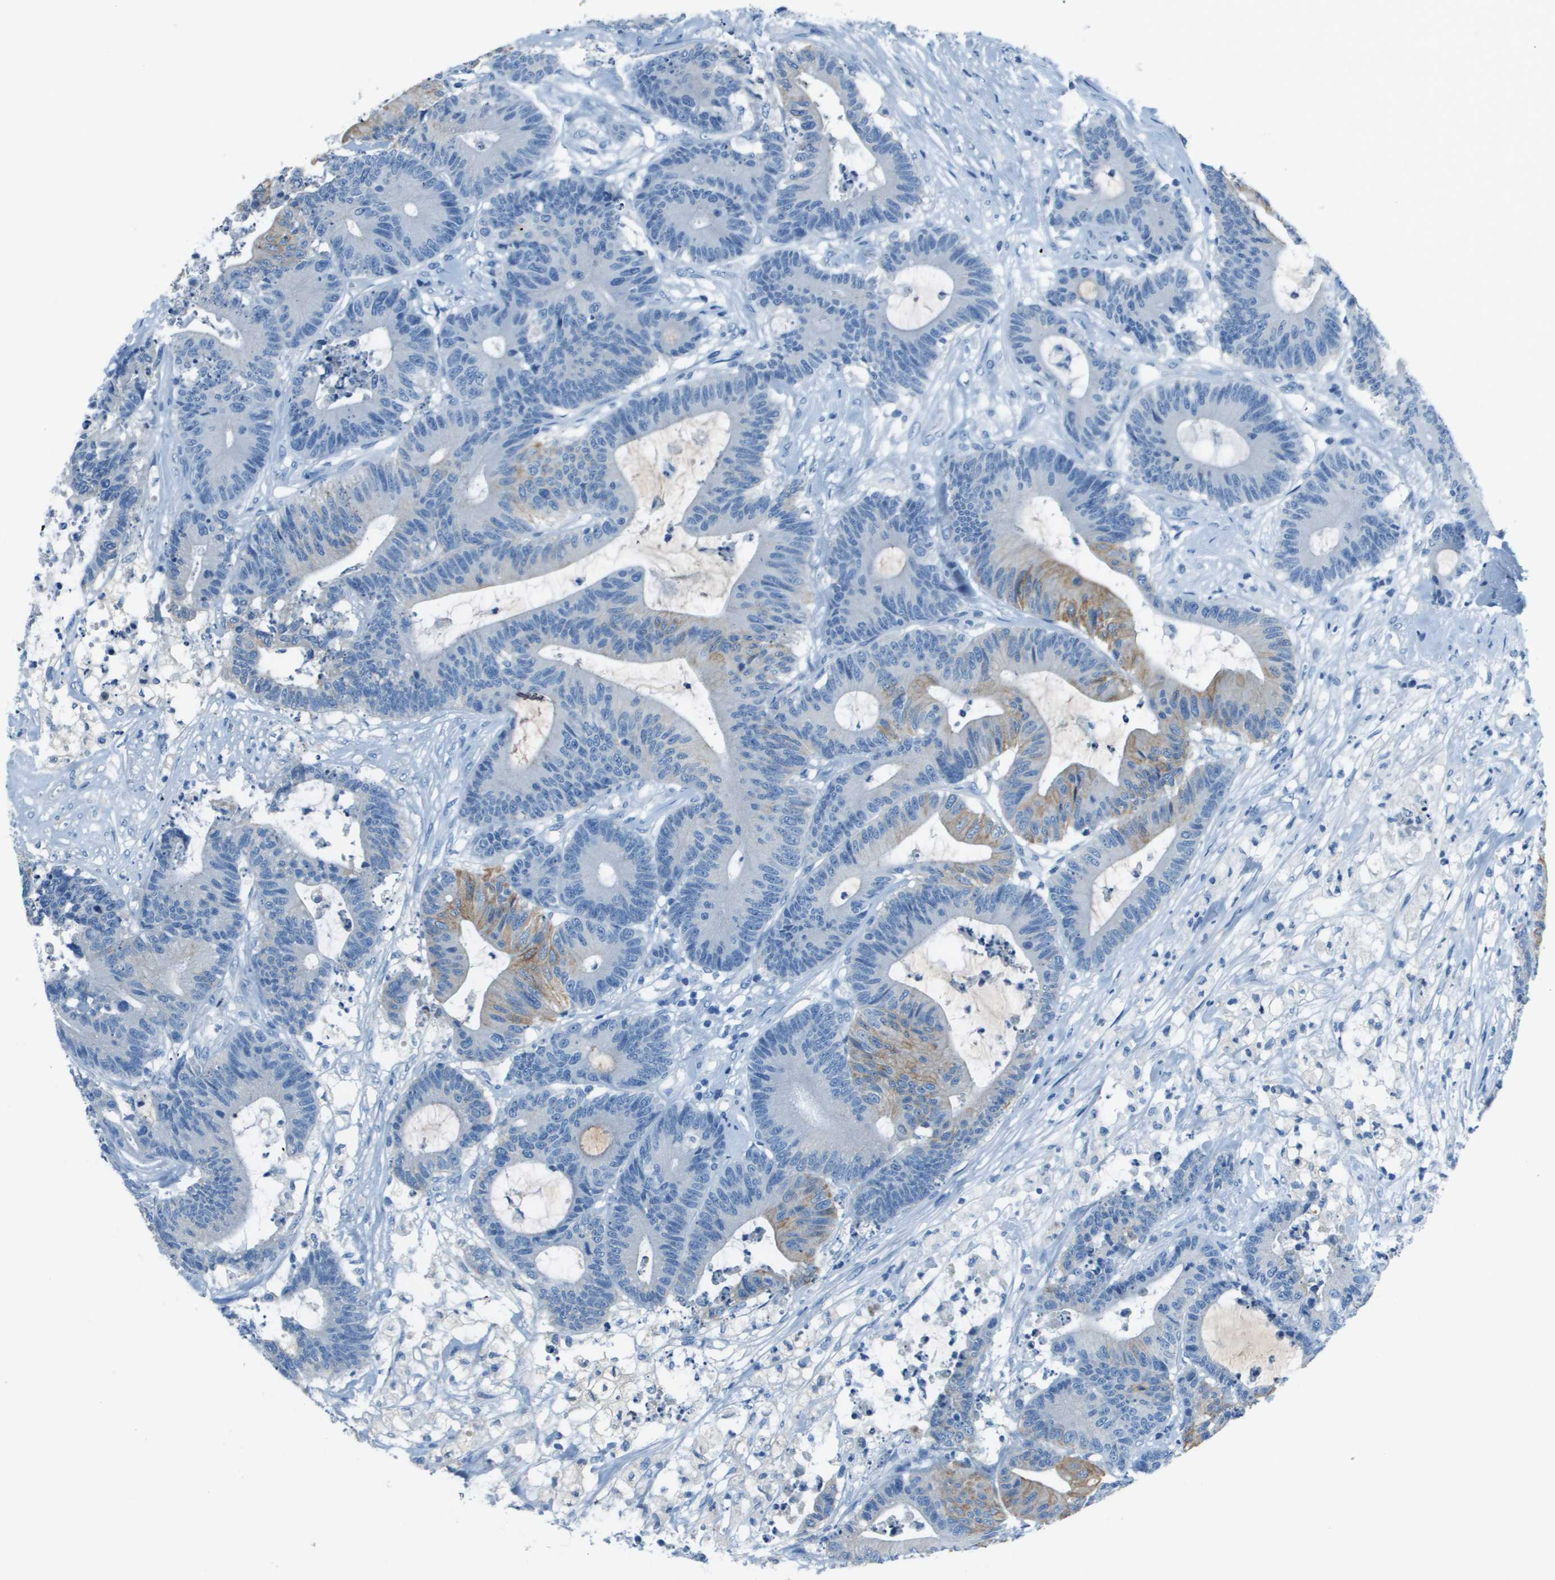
{"staining": {"intensity": "moderate", "quantity": "25%-75%", "location": "cytoplasmic/membranous"}, "tissue": "colorectal cancer", "cell_type": "Tumor cells", "image_type": "cancer", "snomed": [{"axis": "morphology", "description": "Adenocarcinoma, NOS"}, {"axis": "topography", "description": "Colon"}], "caption": "The photomicrograph displays immunohistochemical staining of colorectal cancer. There is moderate cytoplasmic/membranous expression is appreciated in approximately 25%-75% of tumor cells.", "gene": "SLC16A10", "patient": {"sex": "female", "age": 84}}